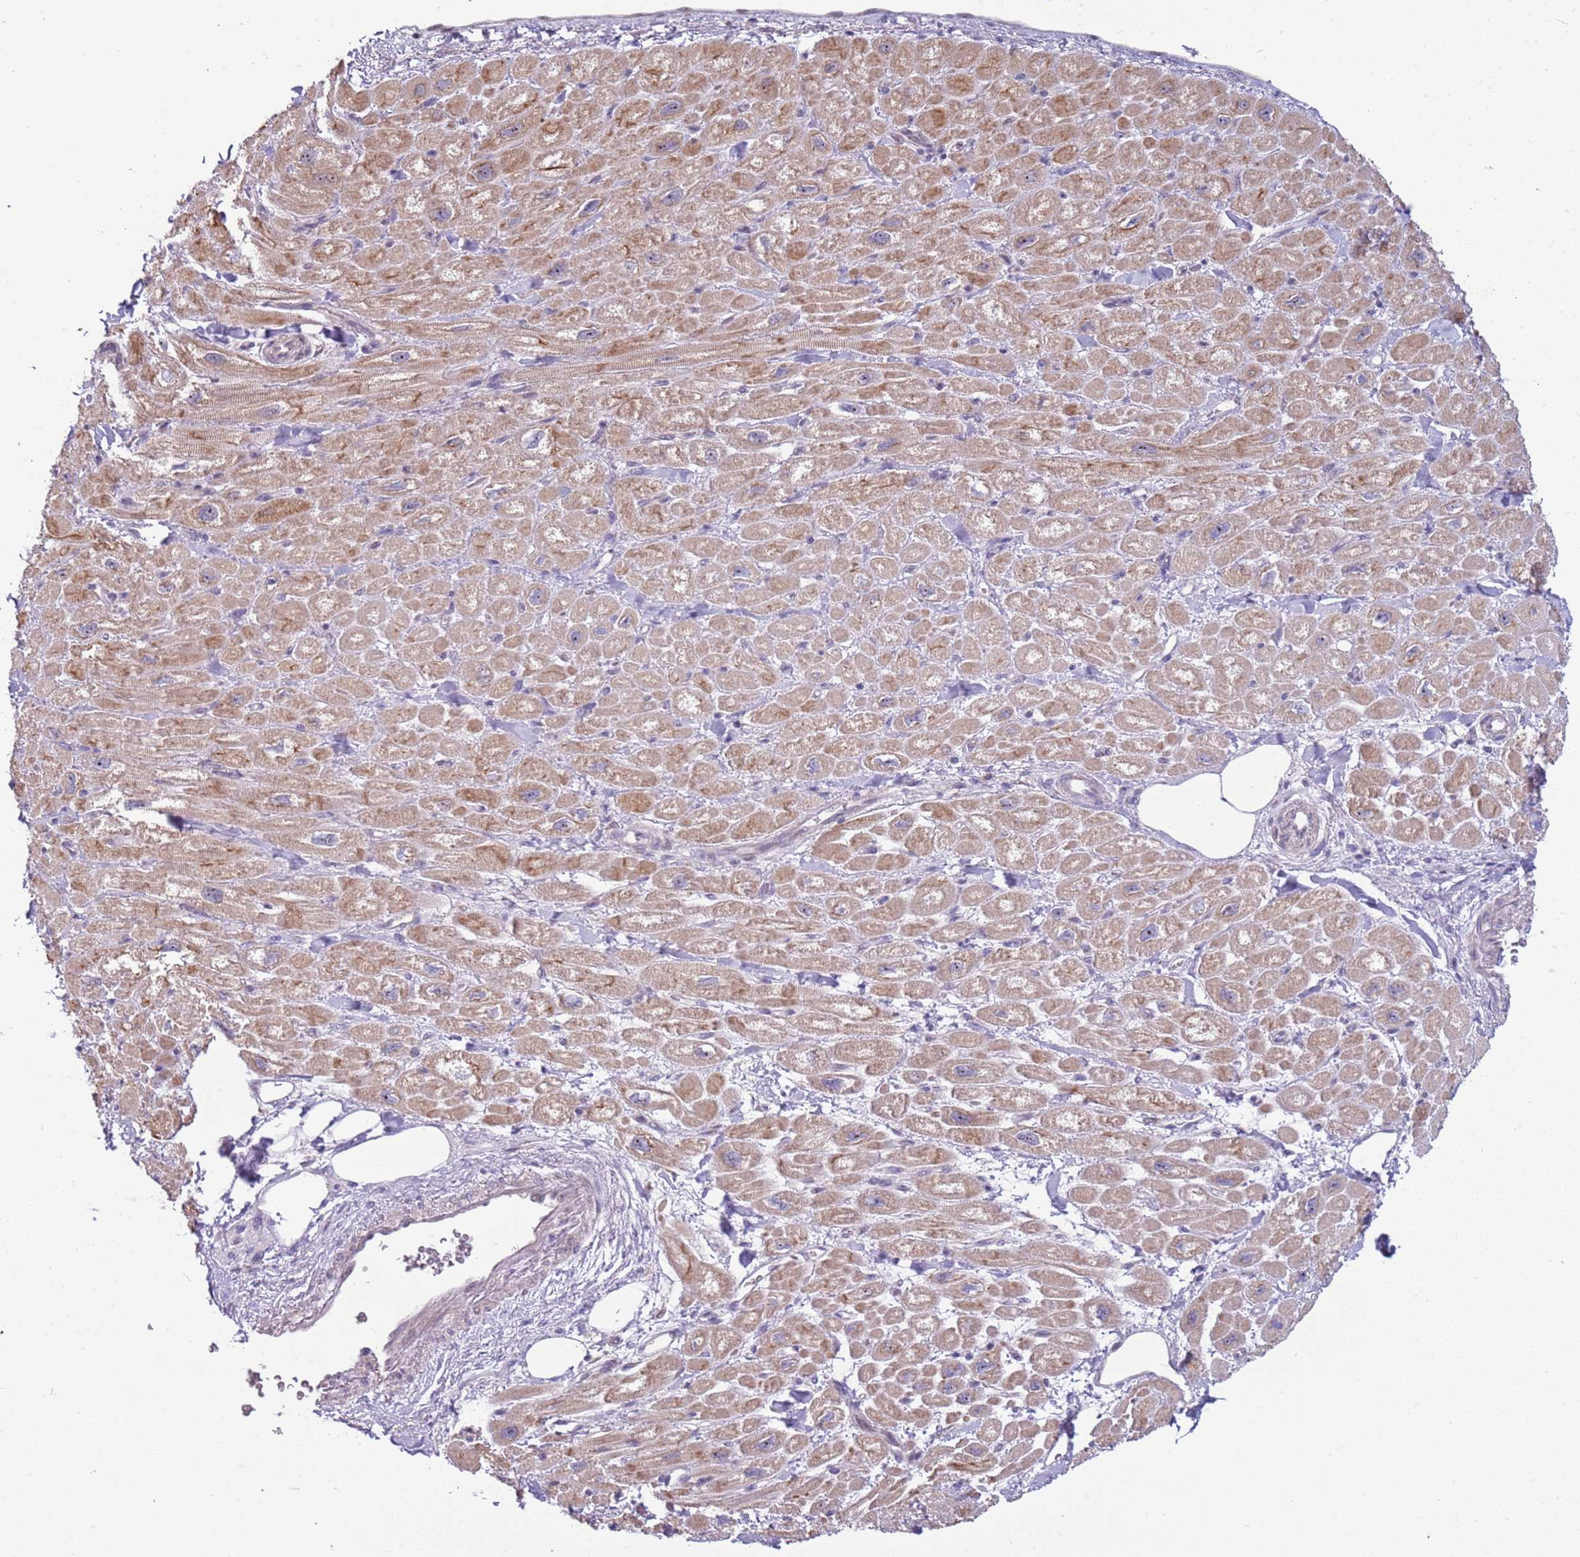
{"staining": {"intensity": "moderate", "quantity": "25%-75%", "location": "cytoplasmic/membranous"}, "tissue": "heart muscle", "cell_type": "Cardiomyocytes", "image_type": "normal", "snomed": [{"axis": "morphology", "description": "Normal tissue, NOS"}, {"axis": "topography", "description": "Heart"}], "caption": "Immunohistochemistry (IHC) photomicrograph of normal human heart muscle stained for a protein (brown), which displays medium levels of moderate cytoplasmic/membranous expression in approximately 25%-75% of cardiomyocytes.", "gene": "UCMA", "patient": {"sex": "male", "age": 65}}